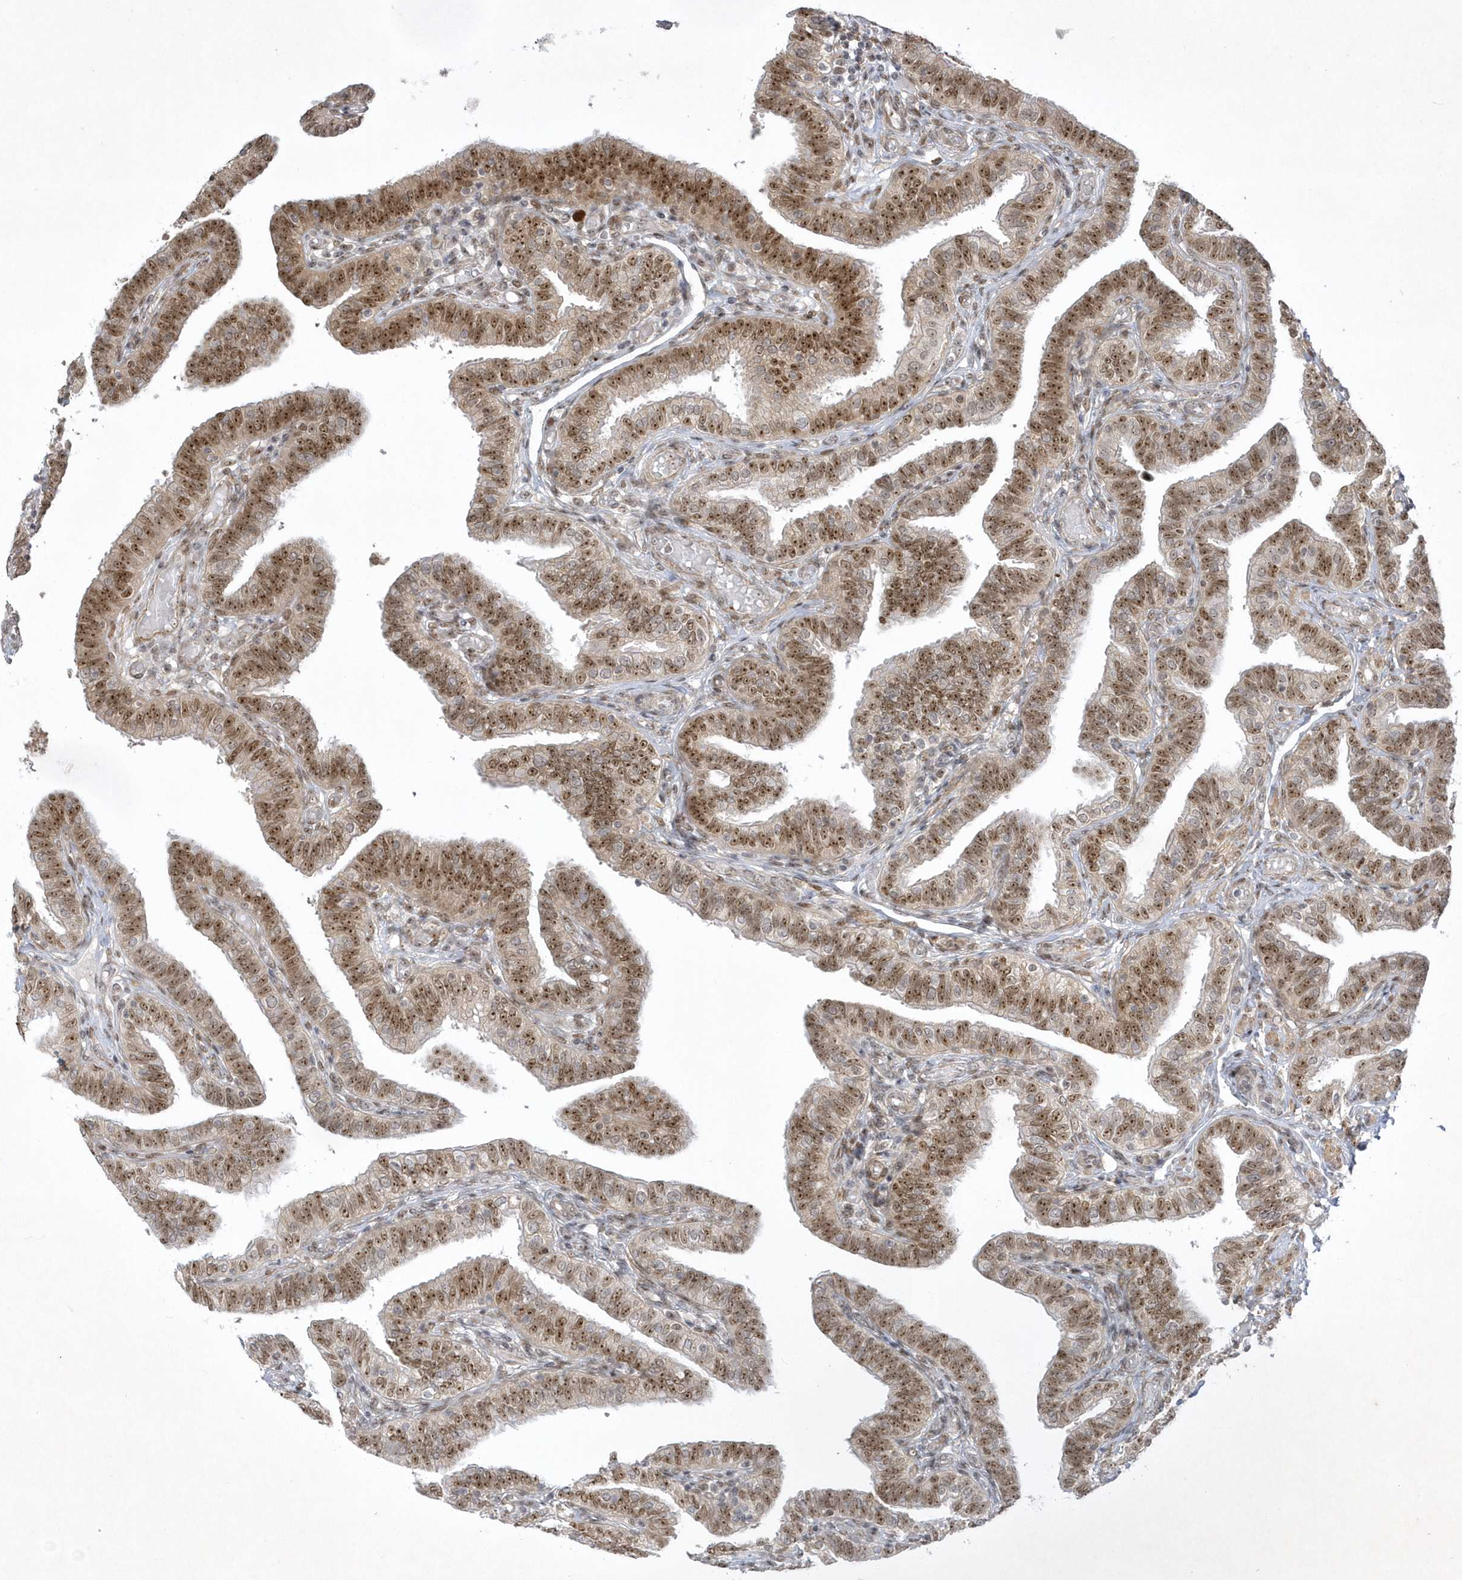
{"staining": {"intensity": "moderate", "quantity": ">75%", "location": "nuclear"}, "tissue": "fallopian tube", "cell_type": "Glandular cells", "image_type": "normal", "snomed": [{"axis": "morphology", "description": "Normal tissue, NOS"}, {"axis": "topography", "description": "Fallopian tube"}], "caption": "Normal fallopian tube exhibits moderate nuclear staining in about >75% of glandular cells, visualized by immunohistochemistry.", "gene": "NPM3", "patient": {"sex": "female", "age": 39}}